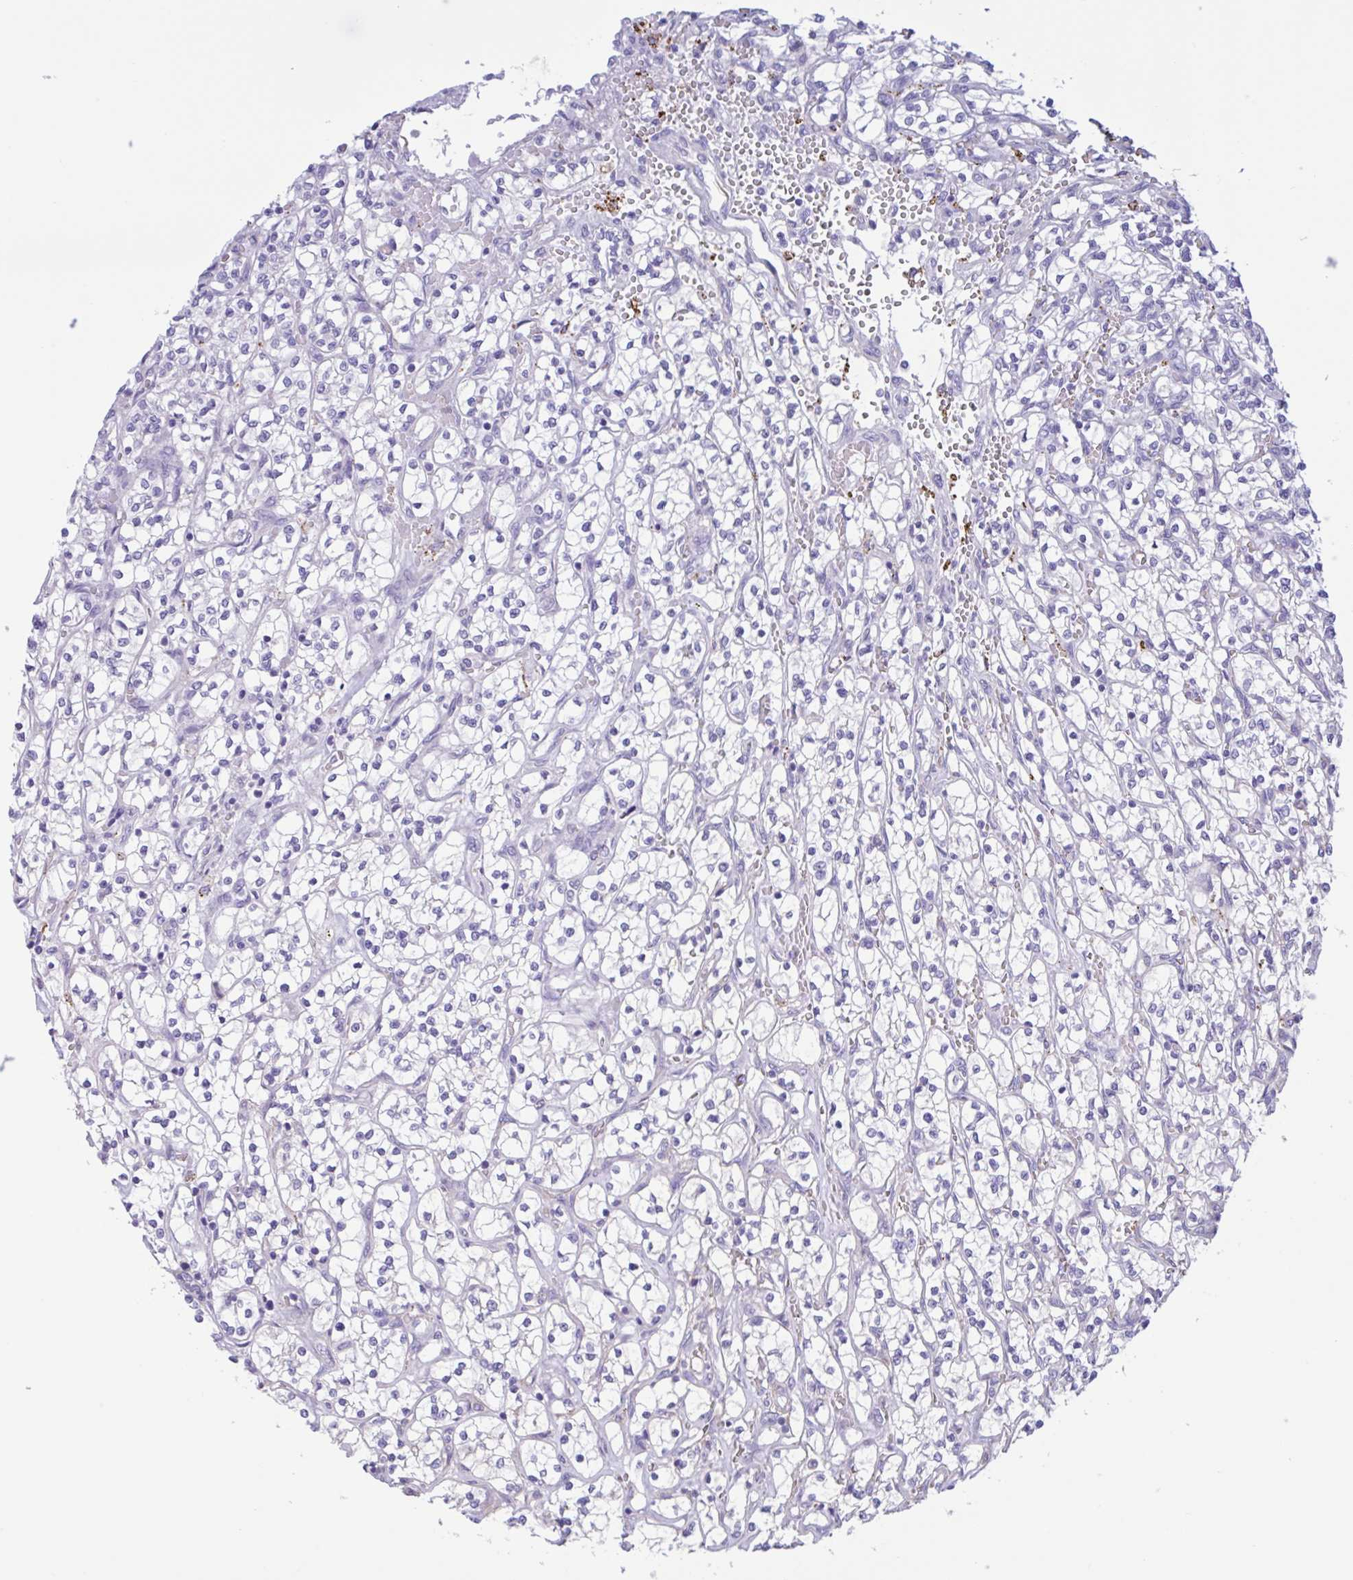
{"staining": {"intensity": "negative", "quantity": "none", "location": "none"}, "tissue": "renal cancer", "cell_type": "Tumor cells", "image_type": "cancer", "snomed": [{"axis": "morphology", "description": "Adenocarcinoma, NOS"}, {"axis": "topography", "description": "Kidney"}], "caption": "Immunohistochemistry of adenocarcinoma (renal) demonstrates no staining in tumor cells. (IHC, brightfield microscopy, high magnification).", "gene": "LARGE2", "patient": {"sex": "female", "age": 64}}